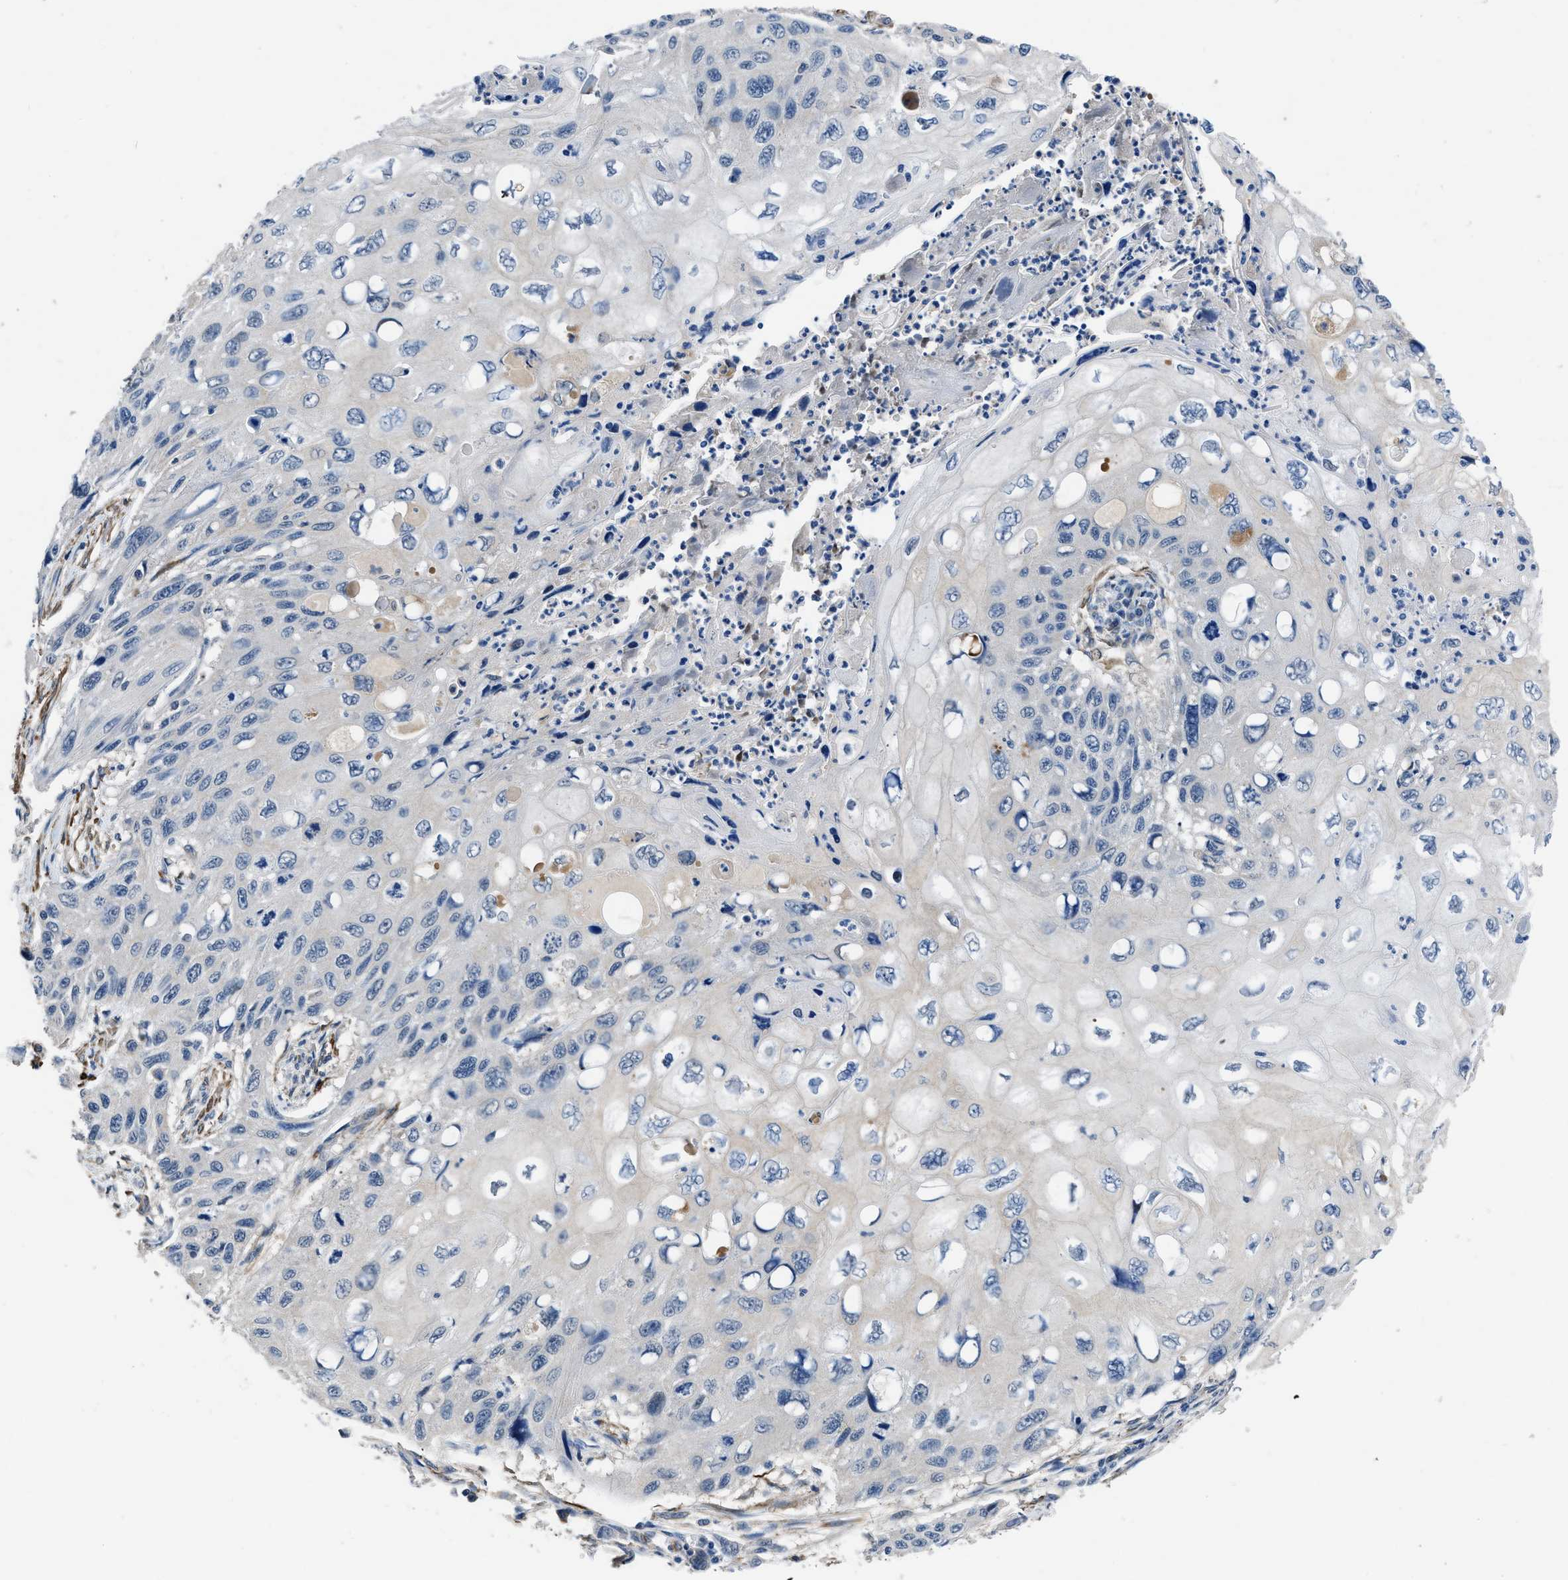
{"staining": {"intensity": "negative", "quantity": "none", "location": "none"}, "tissue": "cervical cancer", "cell_type": "Tumor cells", "image_type": "cancer", "snomed": [{"axis": "morphology", "description": "Squamous cell carcinoma, NOS"}, {"axis": "topography", "description": "Cervix"}], "caption": "DAB immunohistochemical staining of human squamous cell carcinoma (cervical) demonstrates no significant staining in tumor cells. (DAB (3,3'-diaminobenzidine) immunohistochemistry (IHC) visualized using brightfield microscopy, high magnification).", "gene": "LANCL2", "patient": {"sex": "female", "age": 70}}